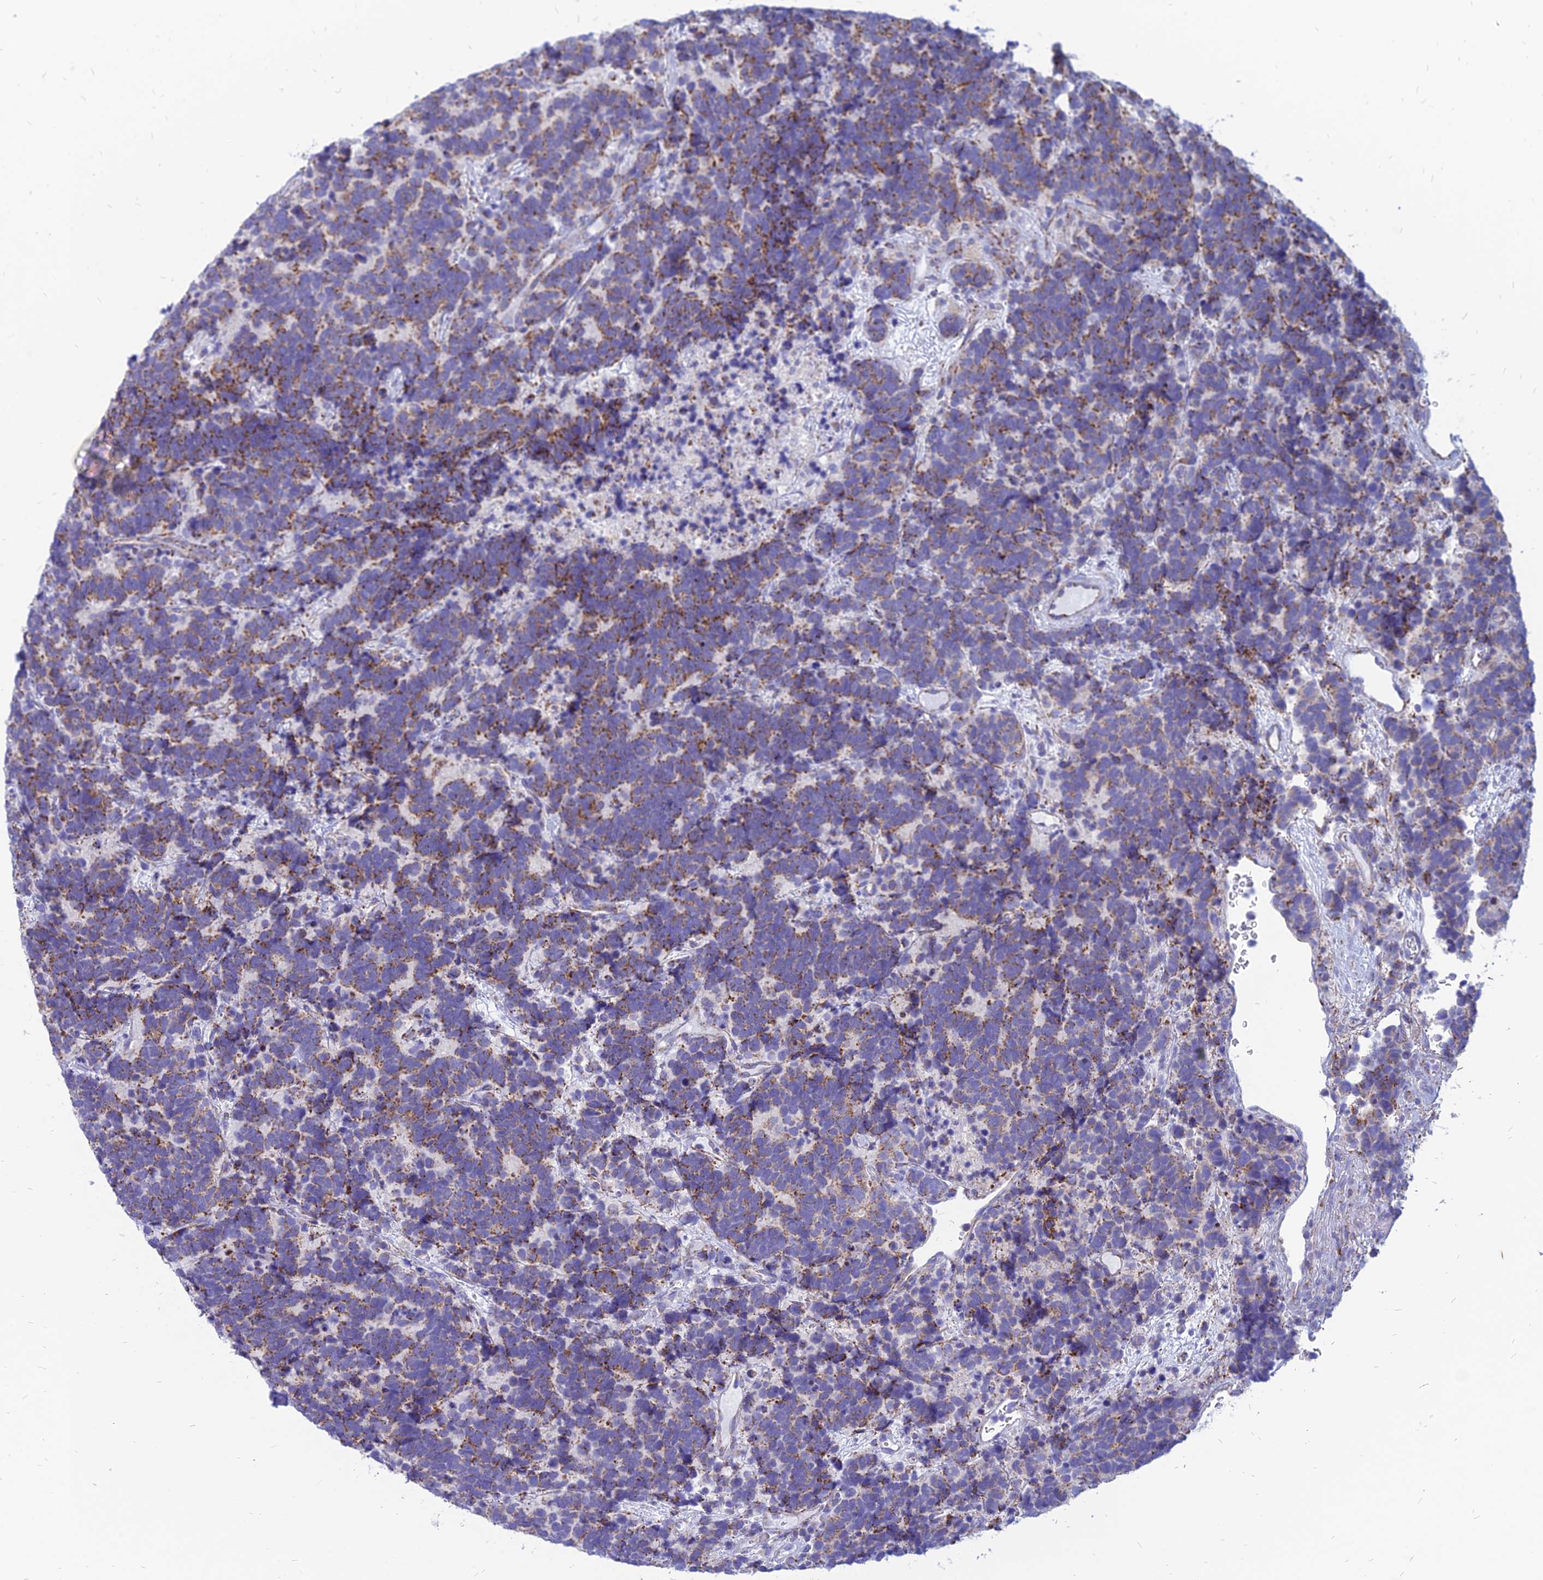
{"staining": {"intensity": "moderate", "quantity": "25%-75%", "location": "cytoplasmic/membranous"}, "tissue": "carcinoid", "cell_type": "Tumor cells", "image_type": "cancer", "snomed": [{"axis": "morphology", "description": "Carcinoma, NOS"}, {"axis": "morphology", "description": "Carcinoid, malignant, NOS"}, {"axis": "topography", "description": "Urinary bladder"}], "caption": "Tumor cells demonstrate moderate cytoplasmic/membranous staining in about 25%-75% of cells in carcinoma.", "gene": "PACC1", "patient": {"sex": "male", "age": 57}}